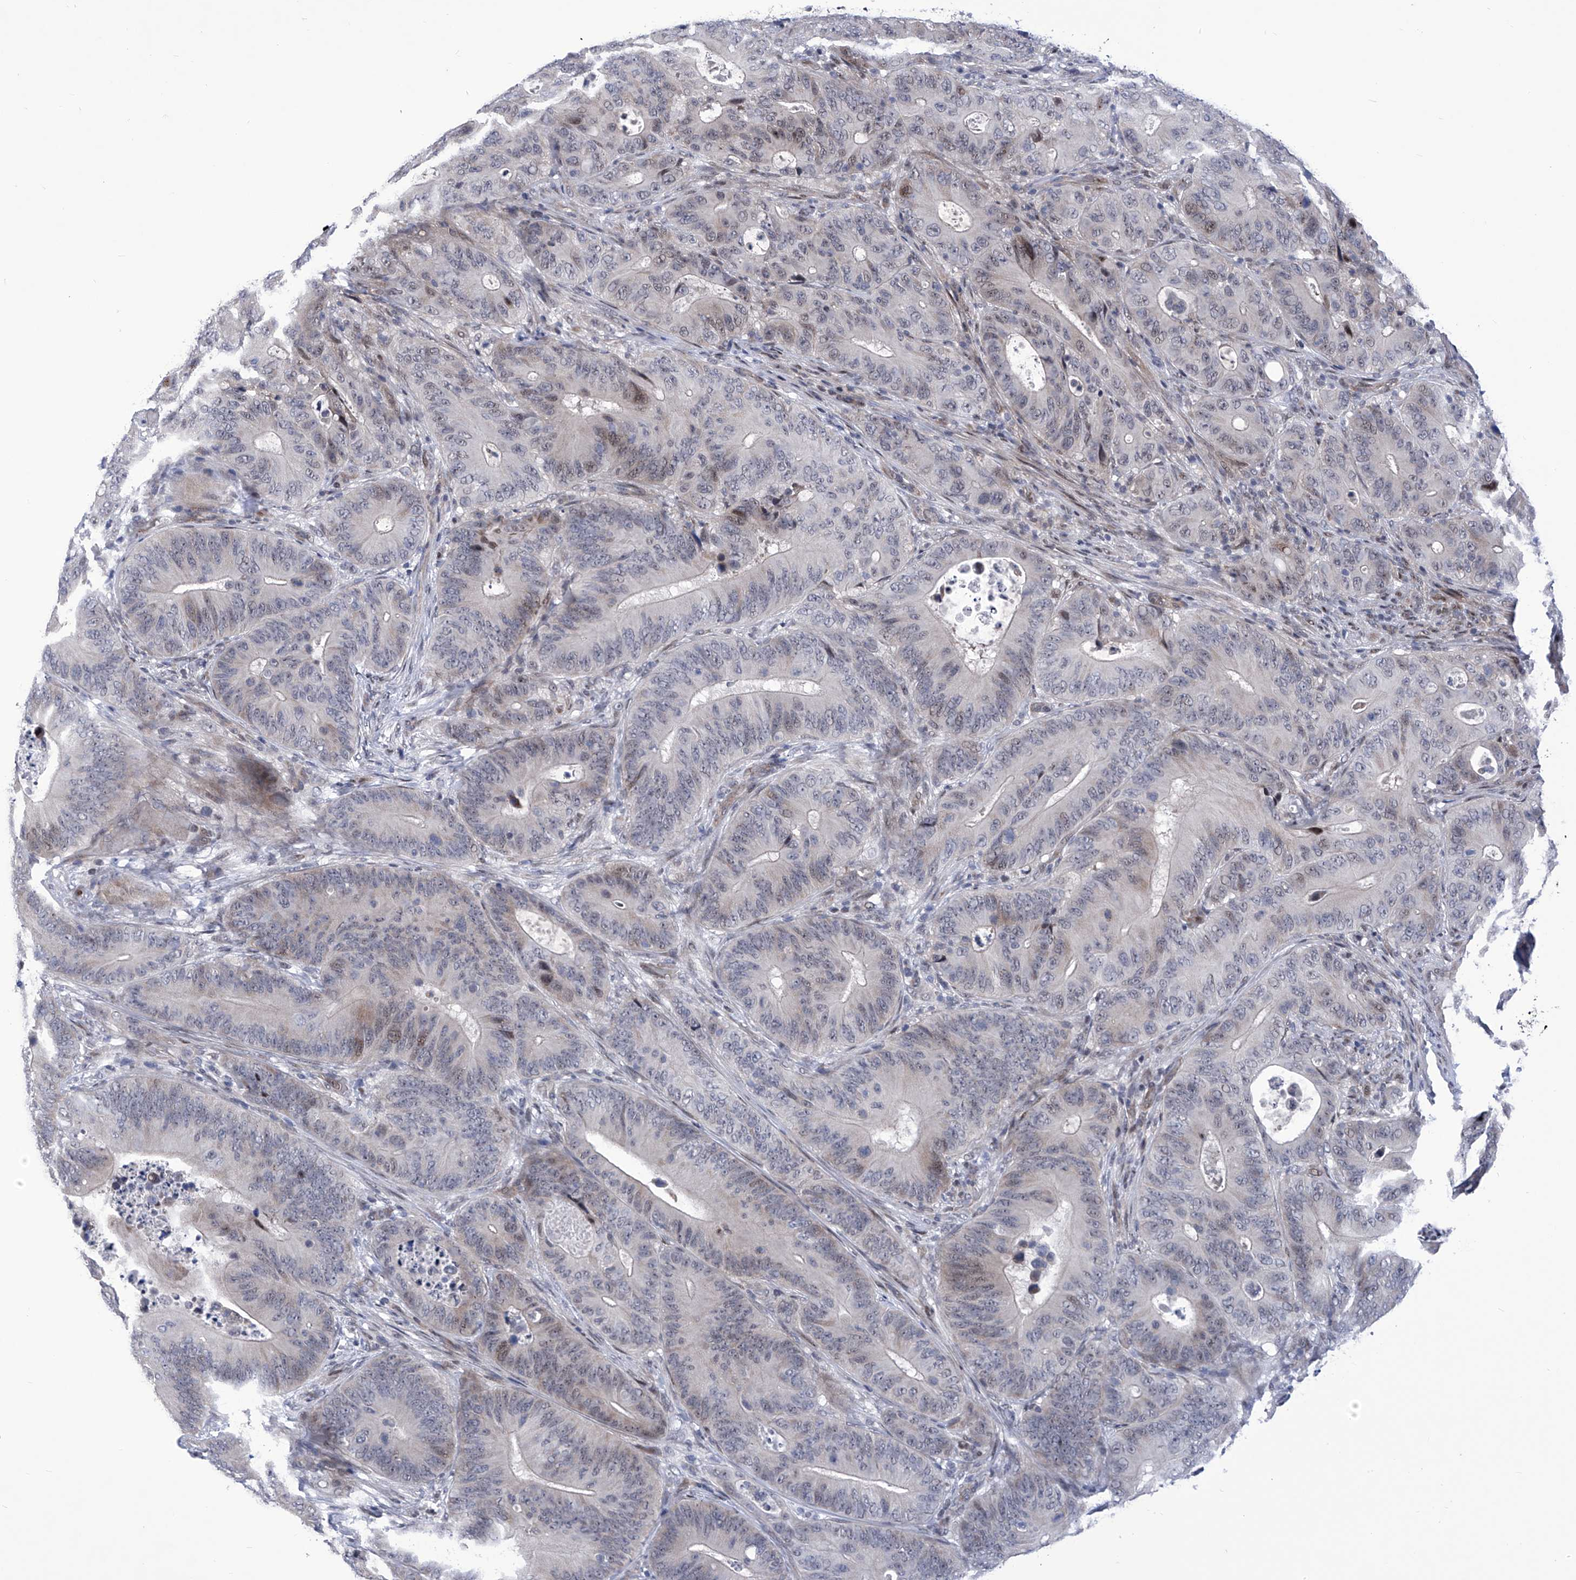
{"staining": {"intensity": "weak", "quantity": "<25%", "location": "nuclear"}, "tissue": "colorectal cancer", "cell_type": "Tumor cells", "image_type": "cancer", "snomed": [{"axis": "morphology", "description": "Adenocarcinoma, NOS"}, {"axis": "topography", "description": "Colon"}], "caption": "High power microscopy micrograph of an immunohistochemistry (IHC) photomicrograph of colorectal cancer, revealing no significant staining in tumor cells.", "gene": "NUFIP1", "patient": {"sex": "male", "age": 83}}